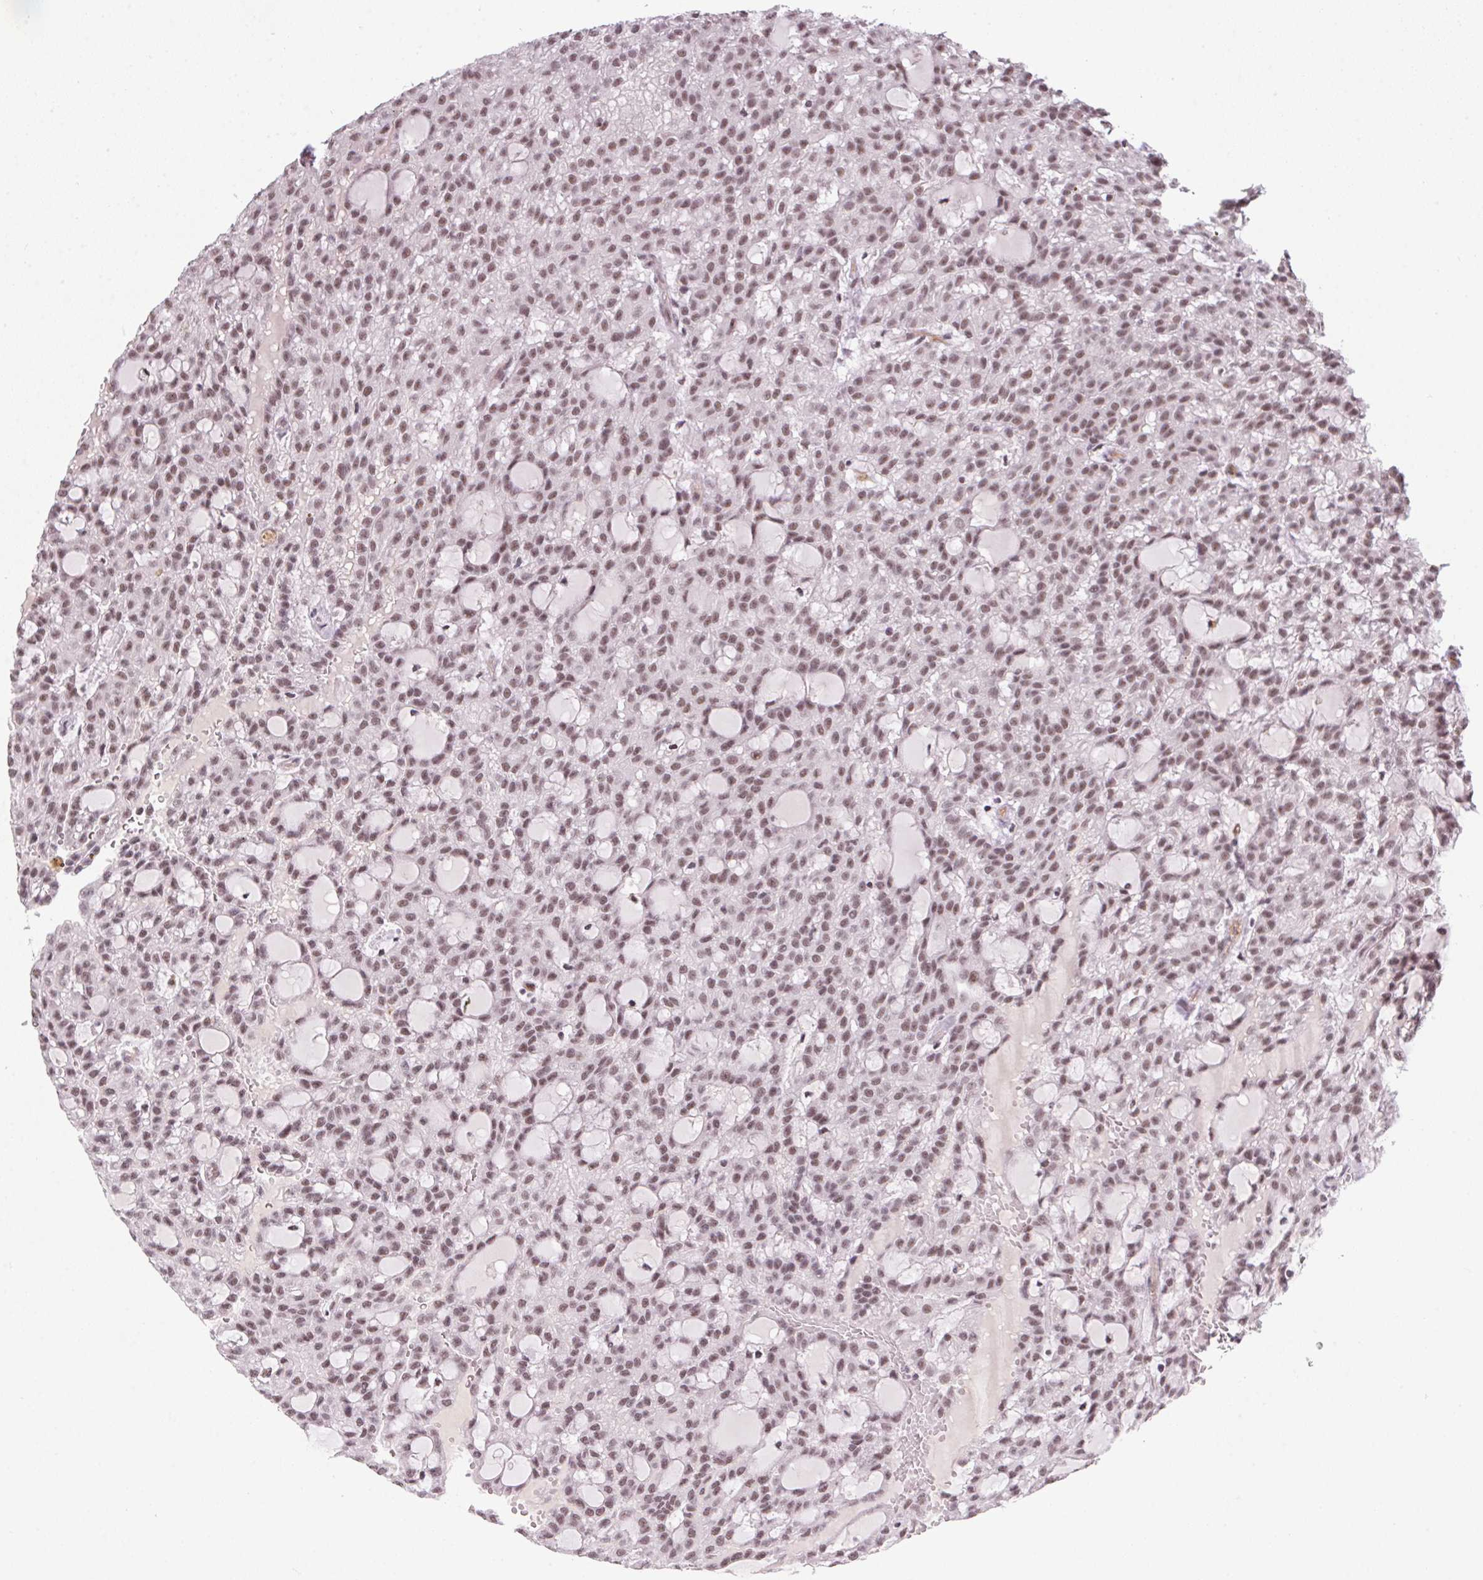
{"staining": {"intensity": "moderate", "quantity": ">75%", "location": "nuclear"}, "tissue": "renal cancer", "cell_type": "Tumor cells", "image_type": "cancer", "snomed": [{"axis": "morphology", "description": "Adenocarcinoma, NOS"}, {"axis": "topography", "description": "Kidney"}], "caption": "This photomicrograph displays IHC staining of human renal cancer, with medium moderate nuclear expression in about >75% of tumor cells.", "gene": "SRSF7", "patient": {"sex": "male", "age": 63}}